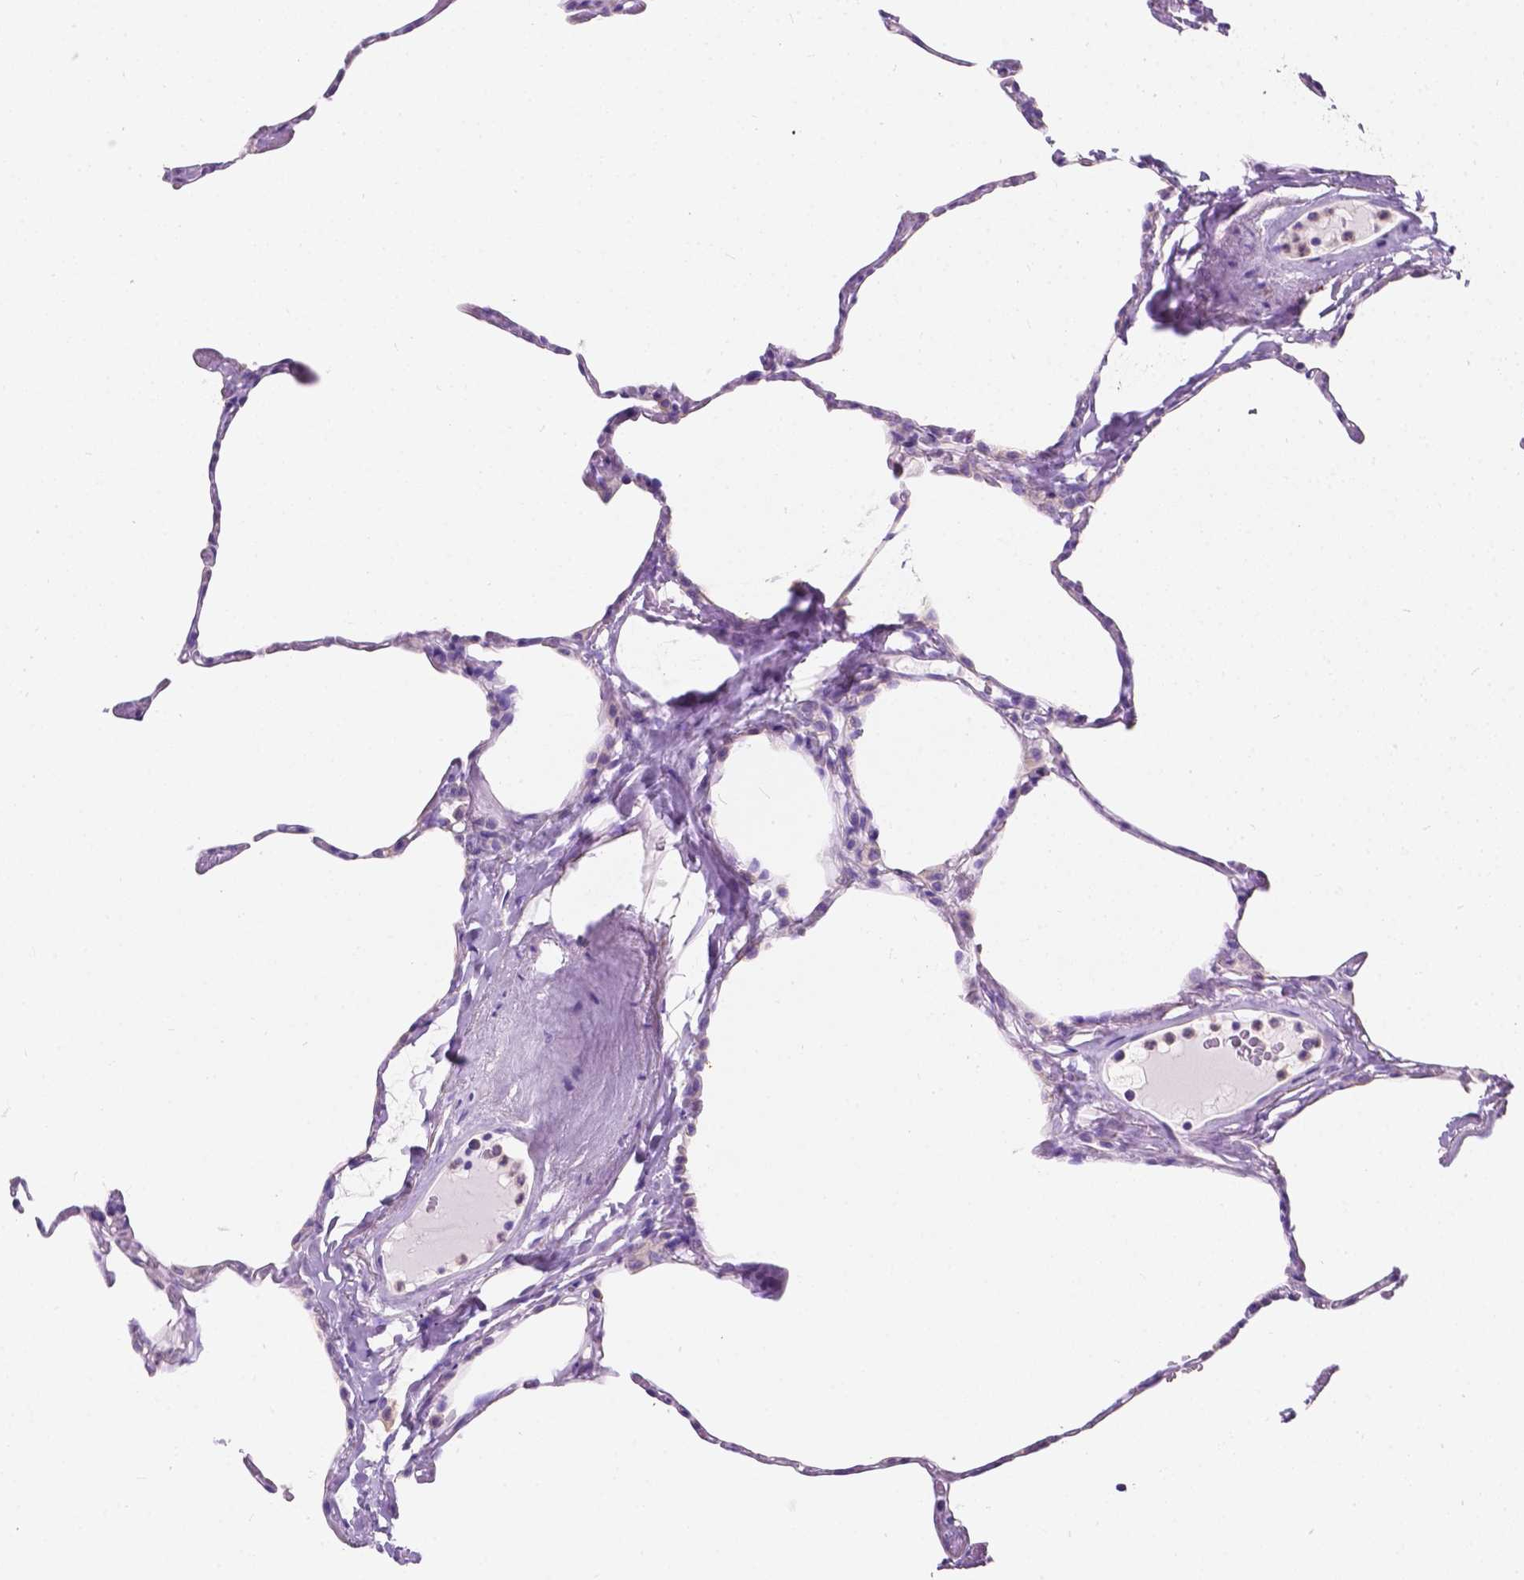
{"staining": {"intensity": "negative", "quantity": "none", "location": "none"}, "tissue": "lung", "cell_type": "Alveolar cells", "image_type": "normal", "snomed": [{"axis": "morphology", "description": "Normal tissue, NOS"}, {"axis": "topography", "description": "Lung"}], "caption": "Image shows no protein staining in alveolar cells of benign lung. (IHC, brightfield microscopy, high magnification).", "gene": "GNAO1", "patient": {"sex": "male", "age": 65}}